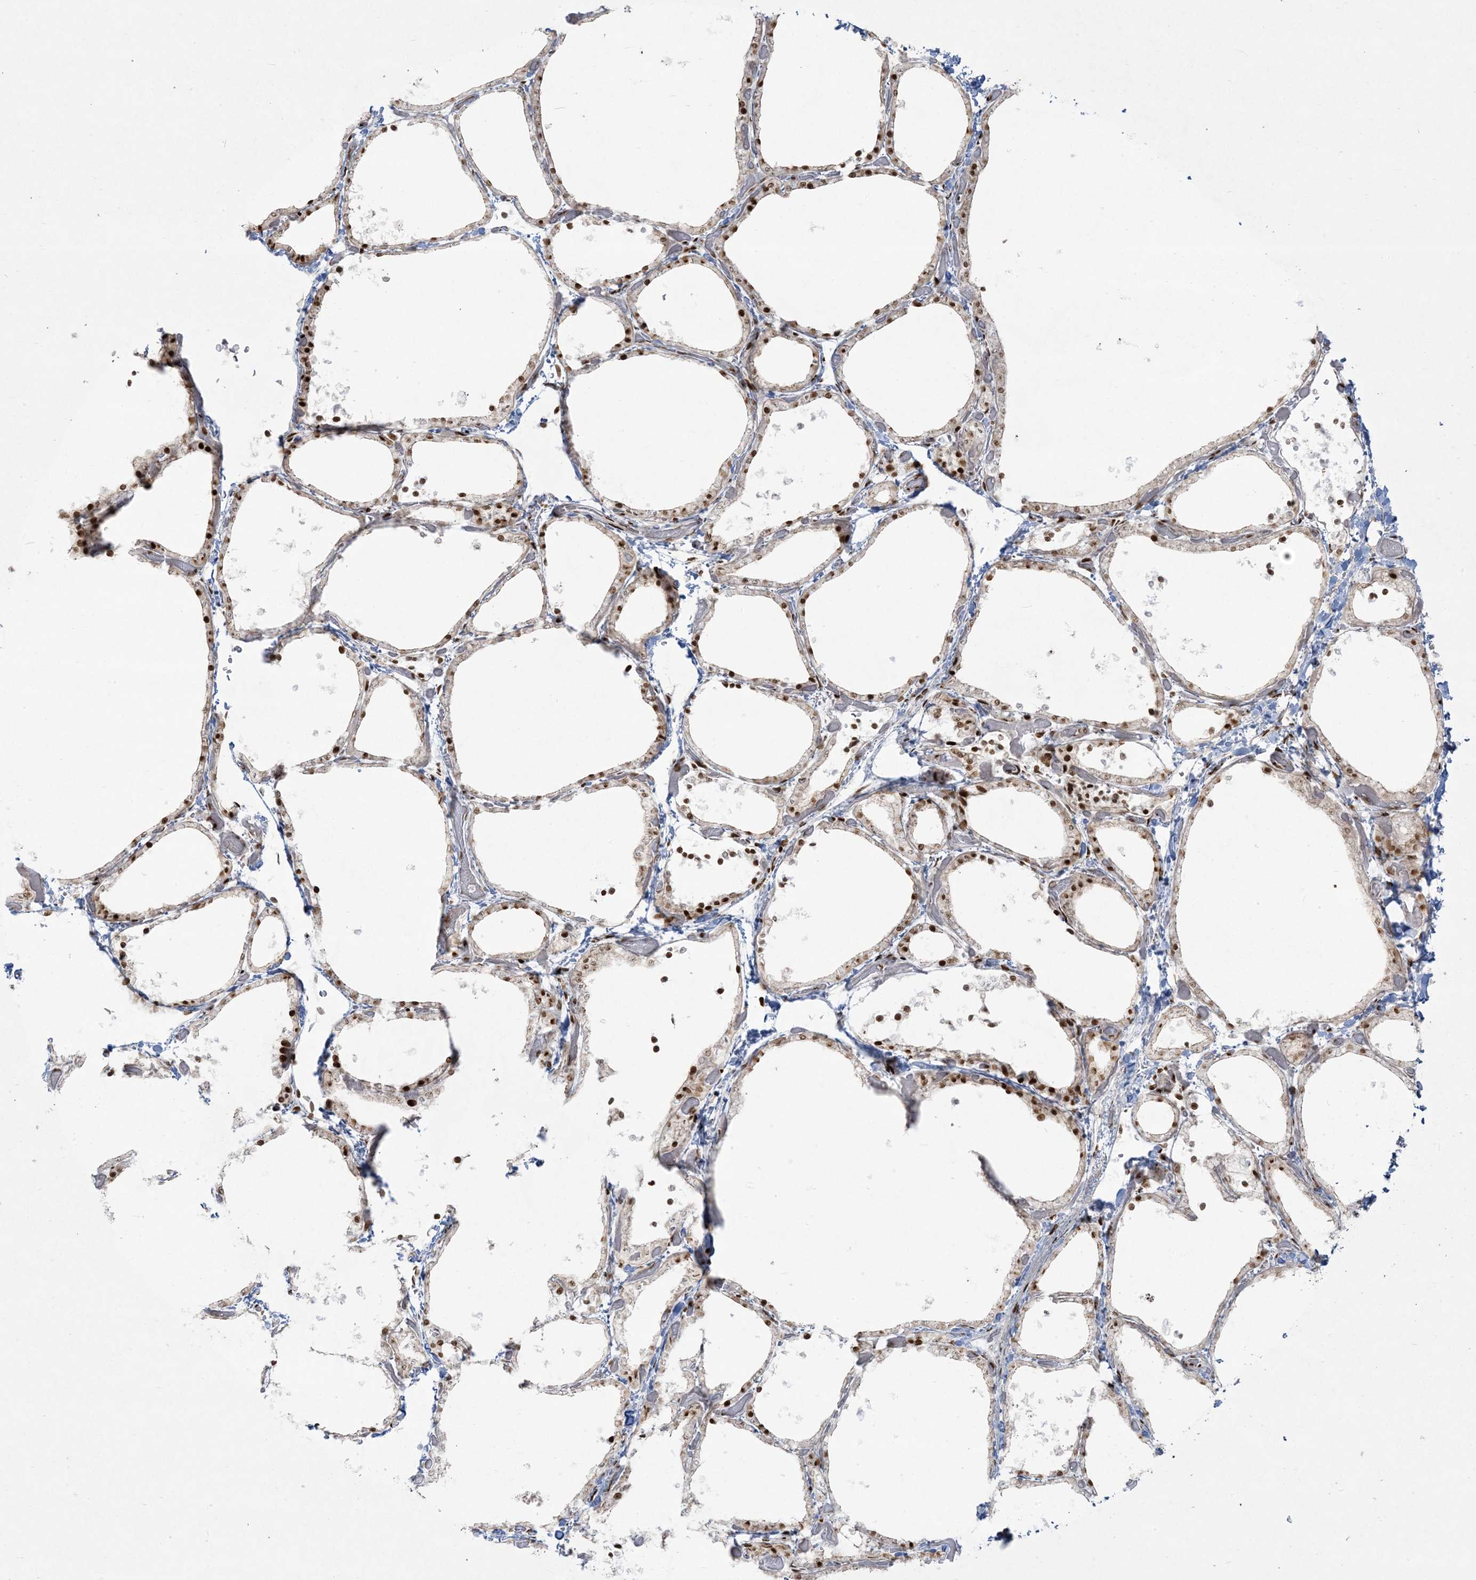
{"staining": {"intensity": "strong", "quantity": "25%-75%", "location": "nuclear"}, "tissue": "thyroid gland", "cell_type": "Glandular cells", "image_type": "normal", "snomed": [{"axis": "morphology", "description": "Normal tissue, NOS"}, {"axis": "topography", "description": "Thyroid gland"}], "caption": "A high-resolution micrograph shows IHC staining of unremarkable thyroid gland, which demonstrates strong nuclear expression in approximately 25%-75% of glandular cells.", "gene": "RBM10", "patient": {"sex": "female", "age": 44}}